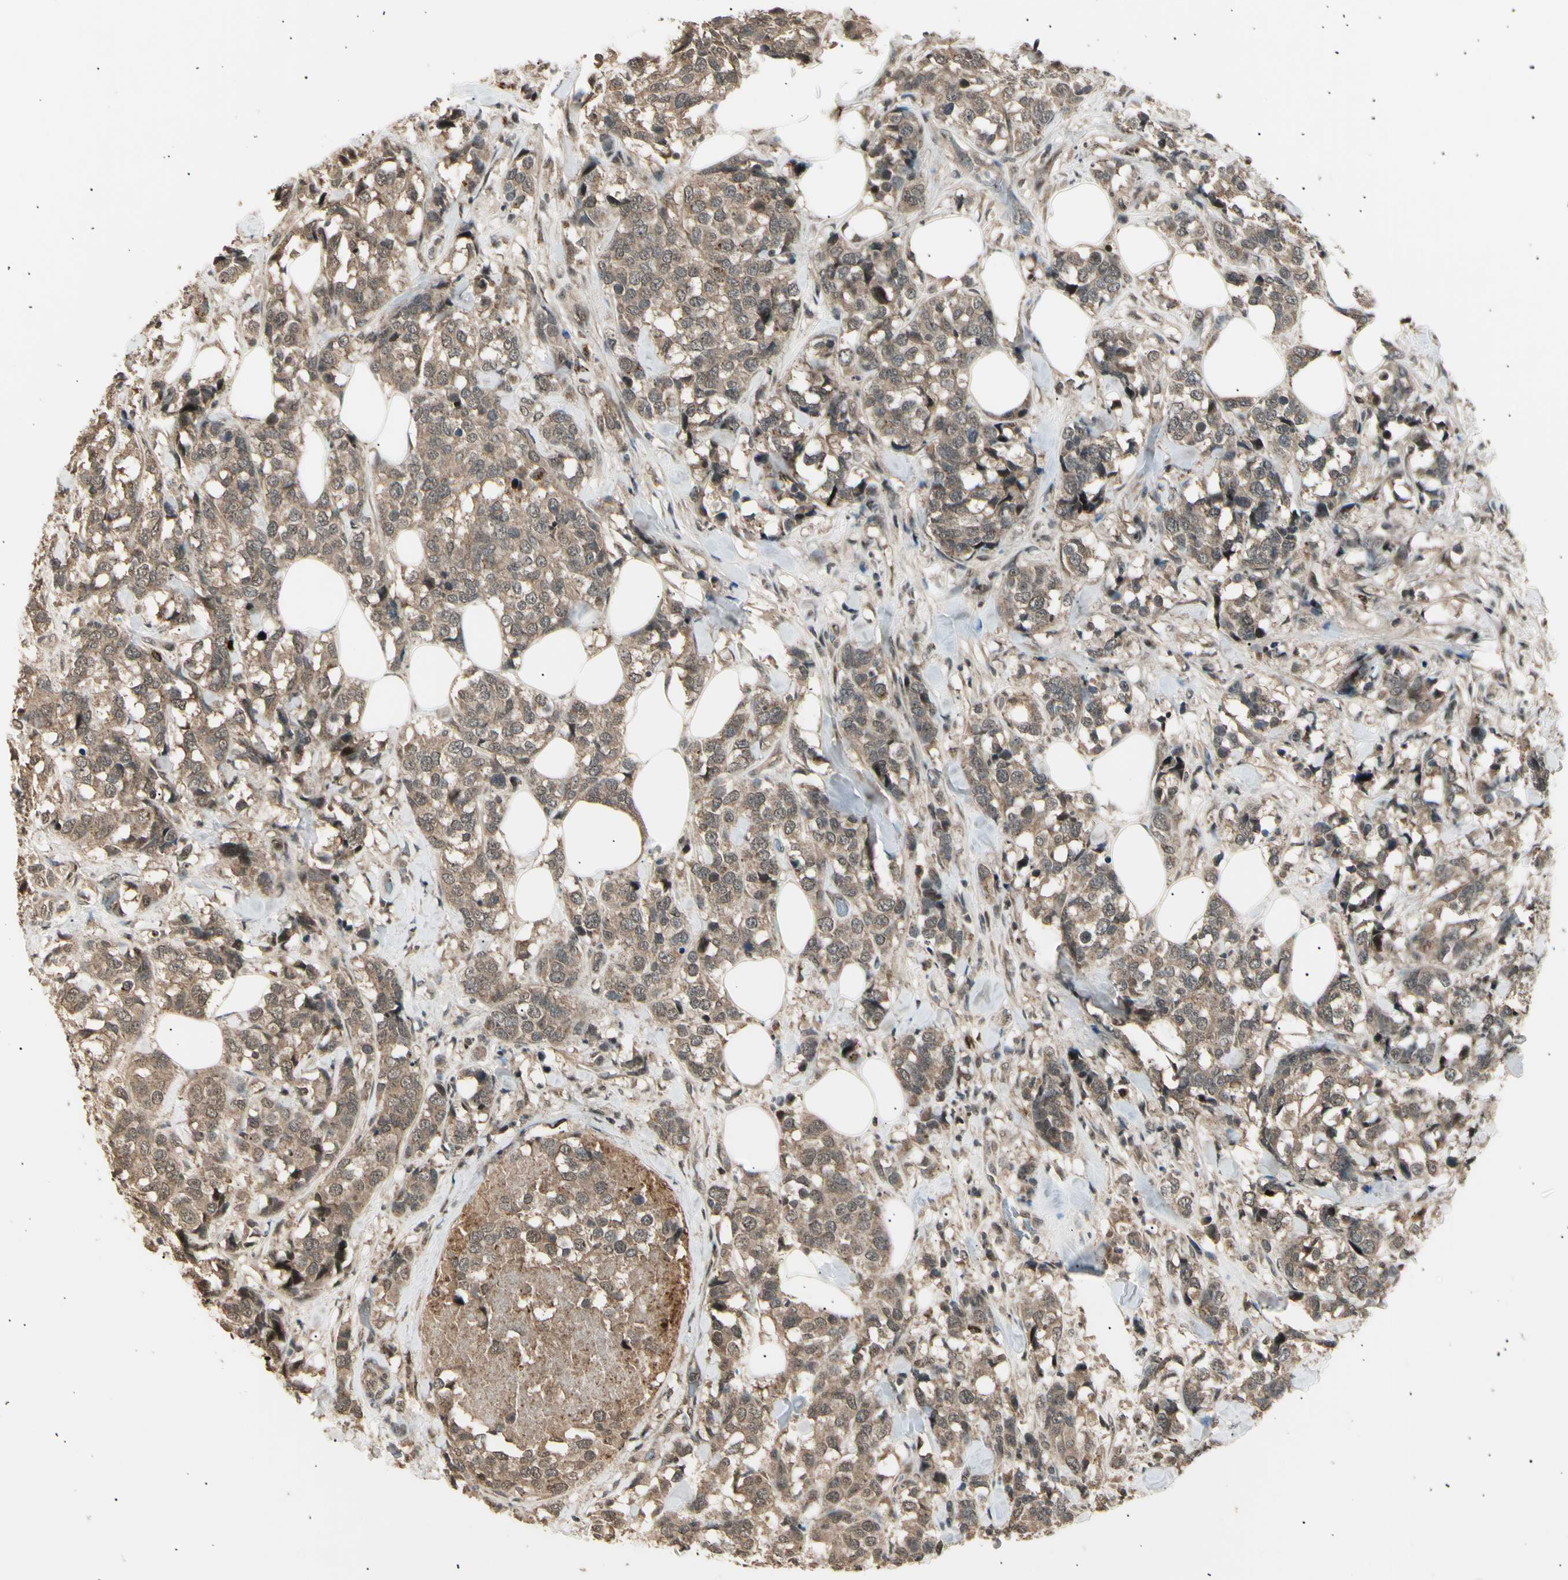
{"staining": {"intensity": "weak", "quantity": ">75%", "location": "cytoplasmic/membranous"}, "tissue": "breast cancer", "cell_type": "Tumor cells", "image_type": "cancer", "snomed": [{"axis": "morphology", "description": "Lobular carcinoma"}, {"axis": "topography", "description": "Breast"}], "caption": "Immunohistochemical staining of human breast lobular carcinoma shows low levels of weak cytoplasmic/membranous protein positivity in approximately >75% of tumor cells.", "gene": "NUAK2", "patient": {"sex": "female", "age": 59}}